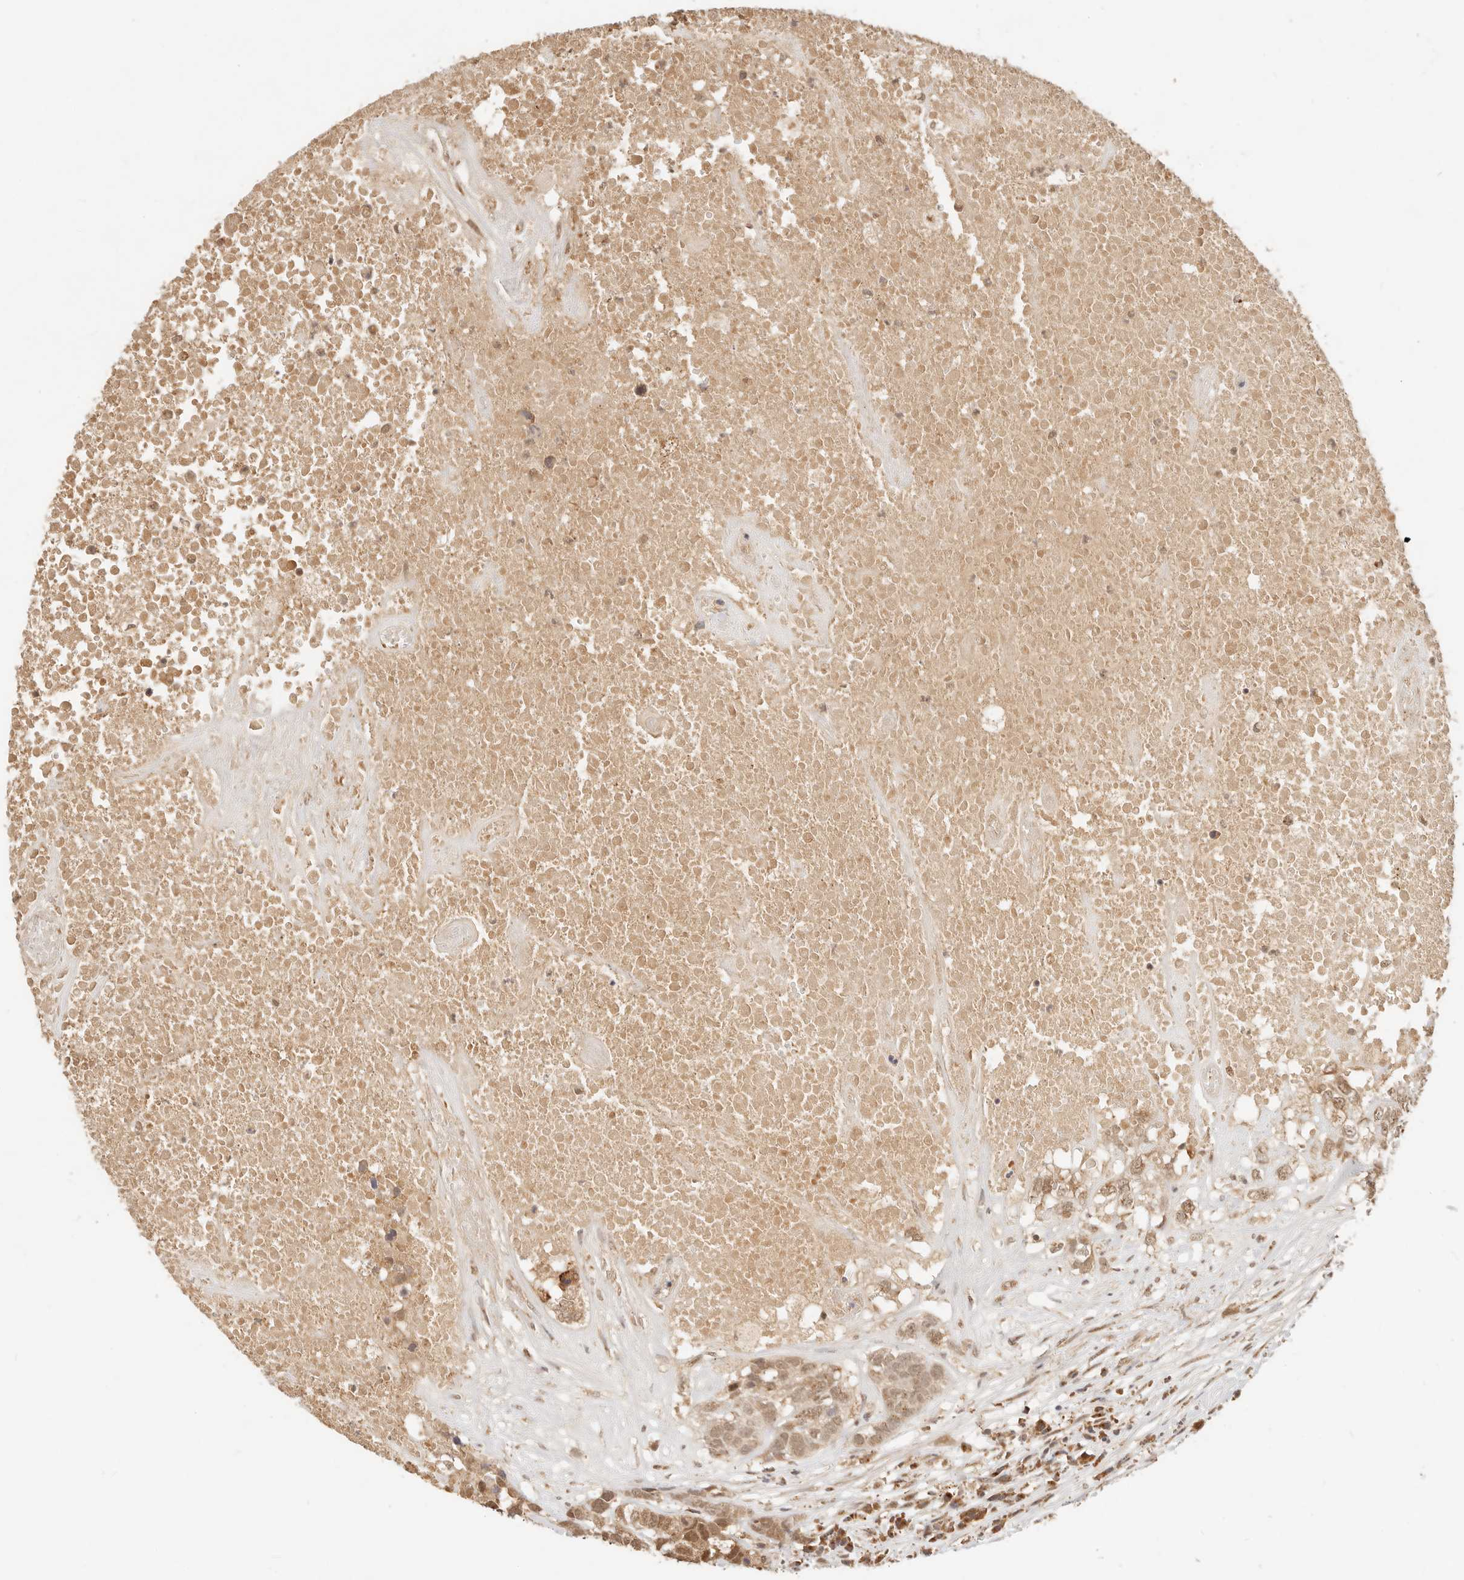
{"staining": {"intensity": "moderate", "quantity": ">75%", "location": "nuclear"}, "tissue": "head and neck cancer", "cell_type": "Tumor cells", "image_type": "cancer", "snomed": [{"axis": "morphology", "description": "Squamous cell carcinoma, NOS"}, {"axis": "topography", "description": "Head-Neck"}], "caption": "Immunohistochemical staining of head and neck squamous cell carcinoma reveals medium levels of moderate nuclear staining in approximately >75% of tumor cells. (DAB (3,3'-diaminobenzidine) IHC, brown staining for protein, blue staining for nuclei).", "gene": "INTS11", "patient": {"sex": "male", "age": 66}}